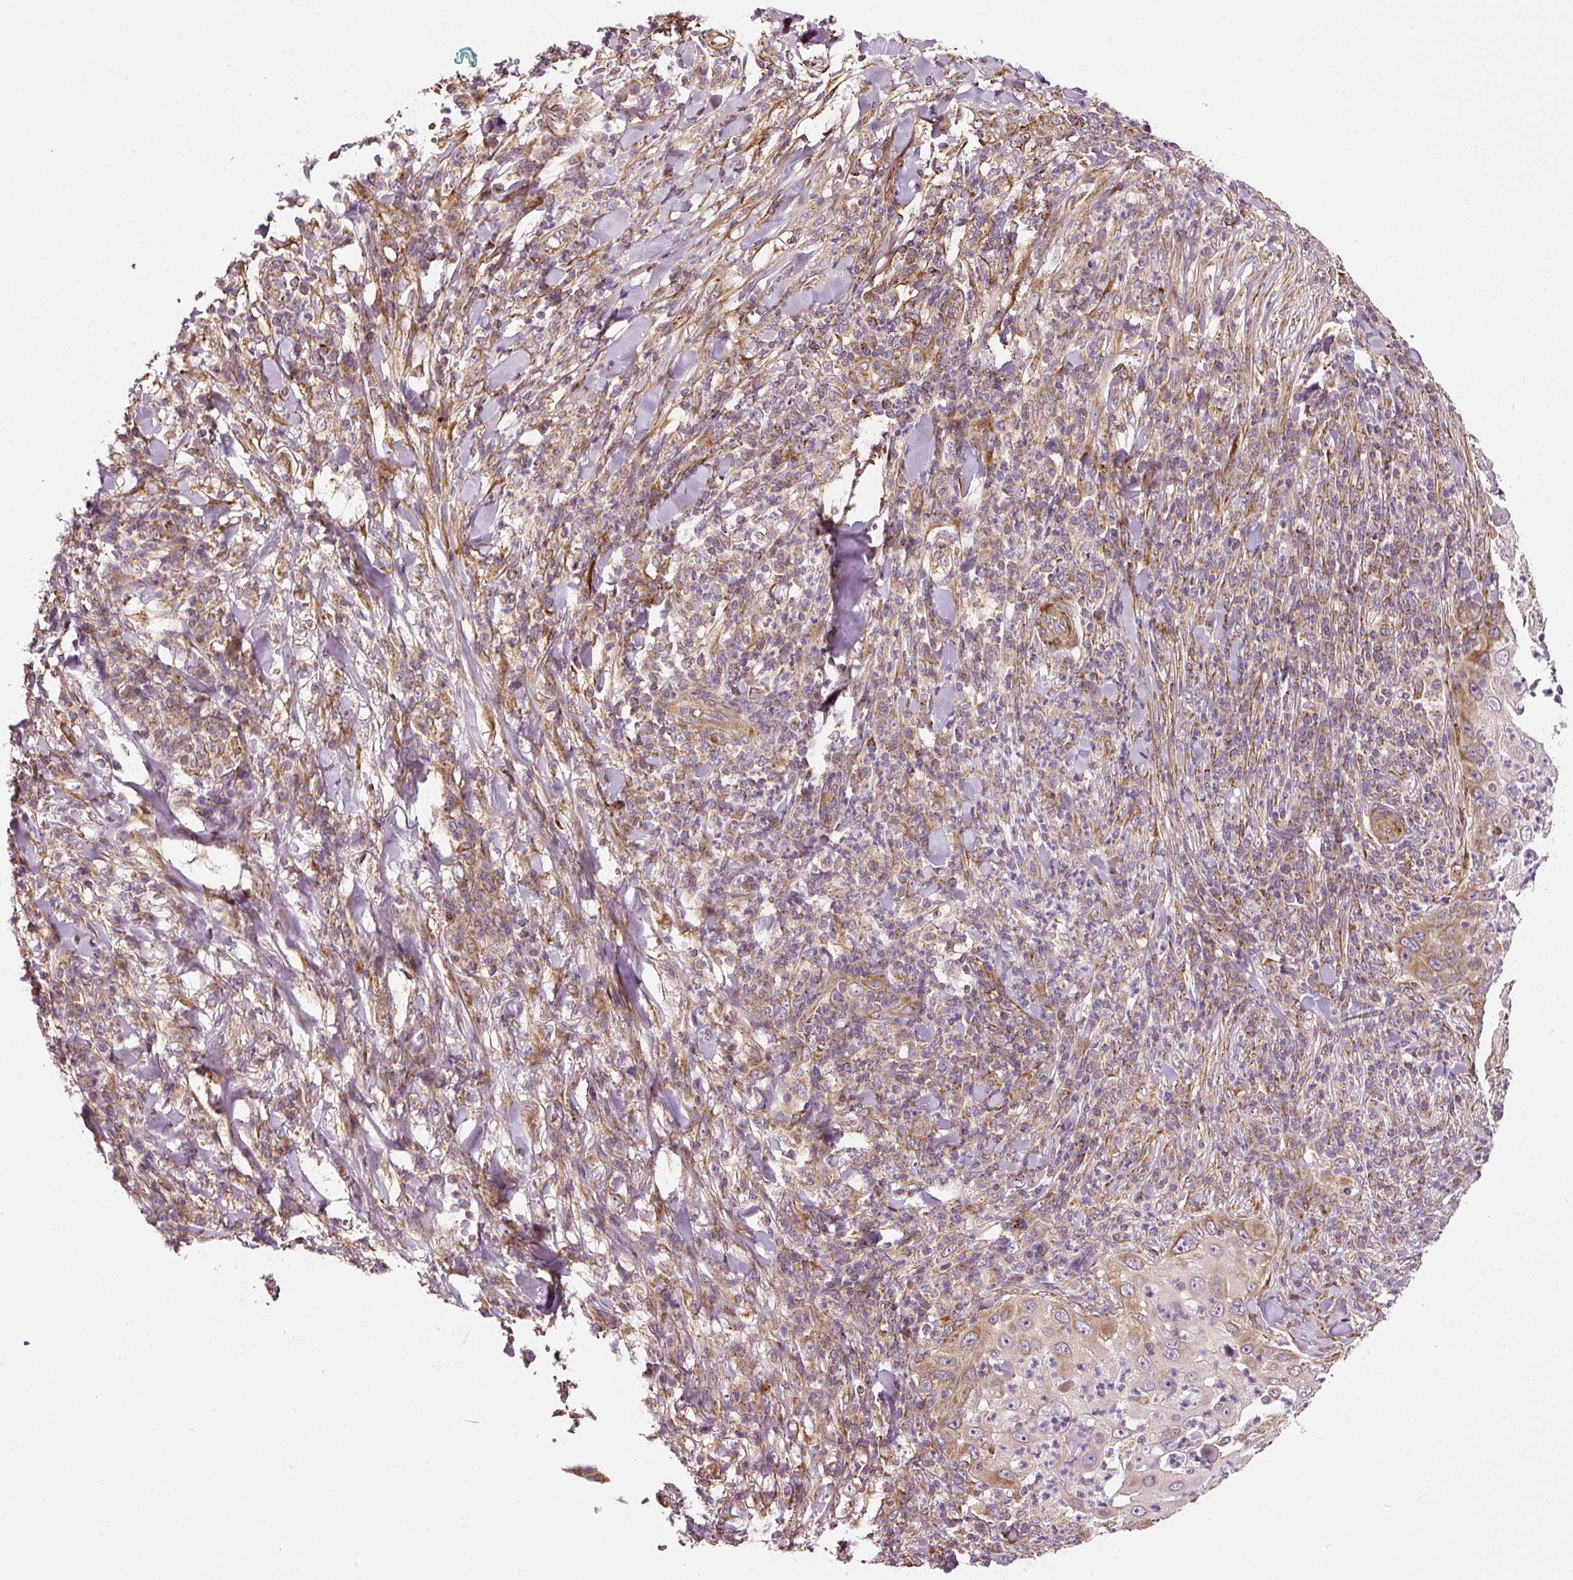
{"staining": {"intensity": "moderate", "quantity": "25%-75%", "location": "cytoplasmic/membranous"}, "tissue": "skin cancer", "cell_type": "Tumor cells", "image_type": "cancer", "snomed": [{"axis": "morphology", "description": "Squamous cell carcinoma, NOS"}, {"axis": "topography", "description": "Skin"}], "caption": "Tumor cells show medium levels of moderate cytoplasmic/membranous expression in approximately 25%-75% of cells in human skin cancer.", "gene": "ISCU", "patient": {"sex": "female", "age": 44}}